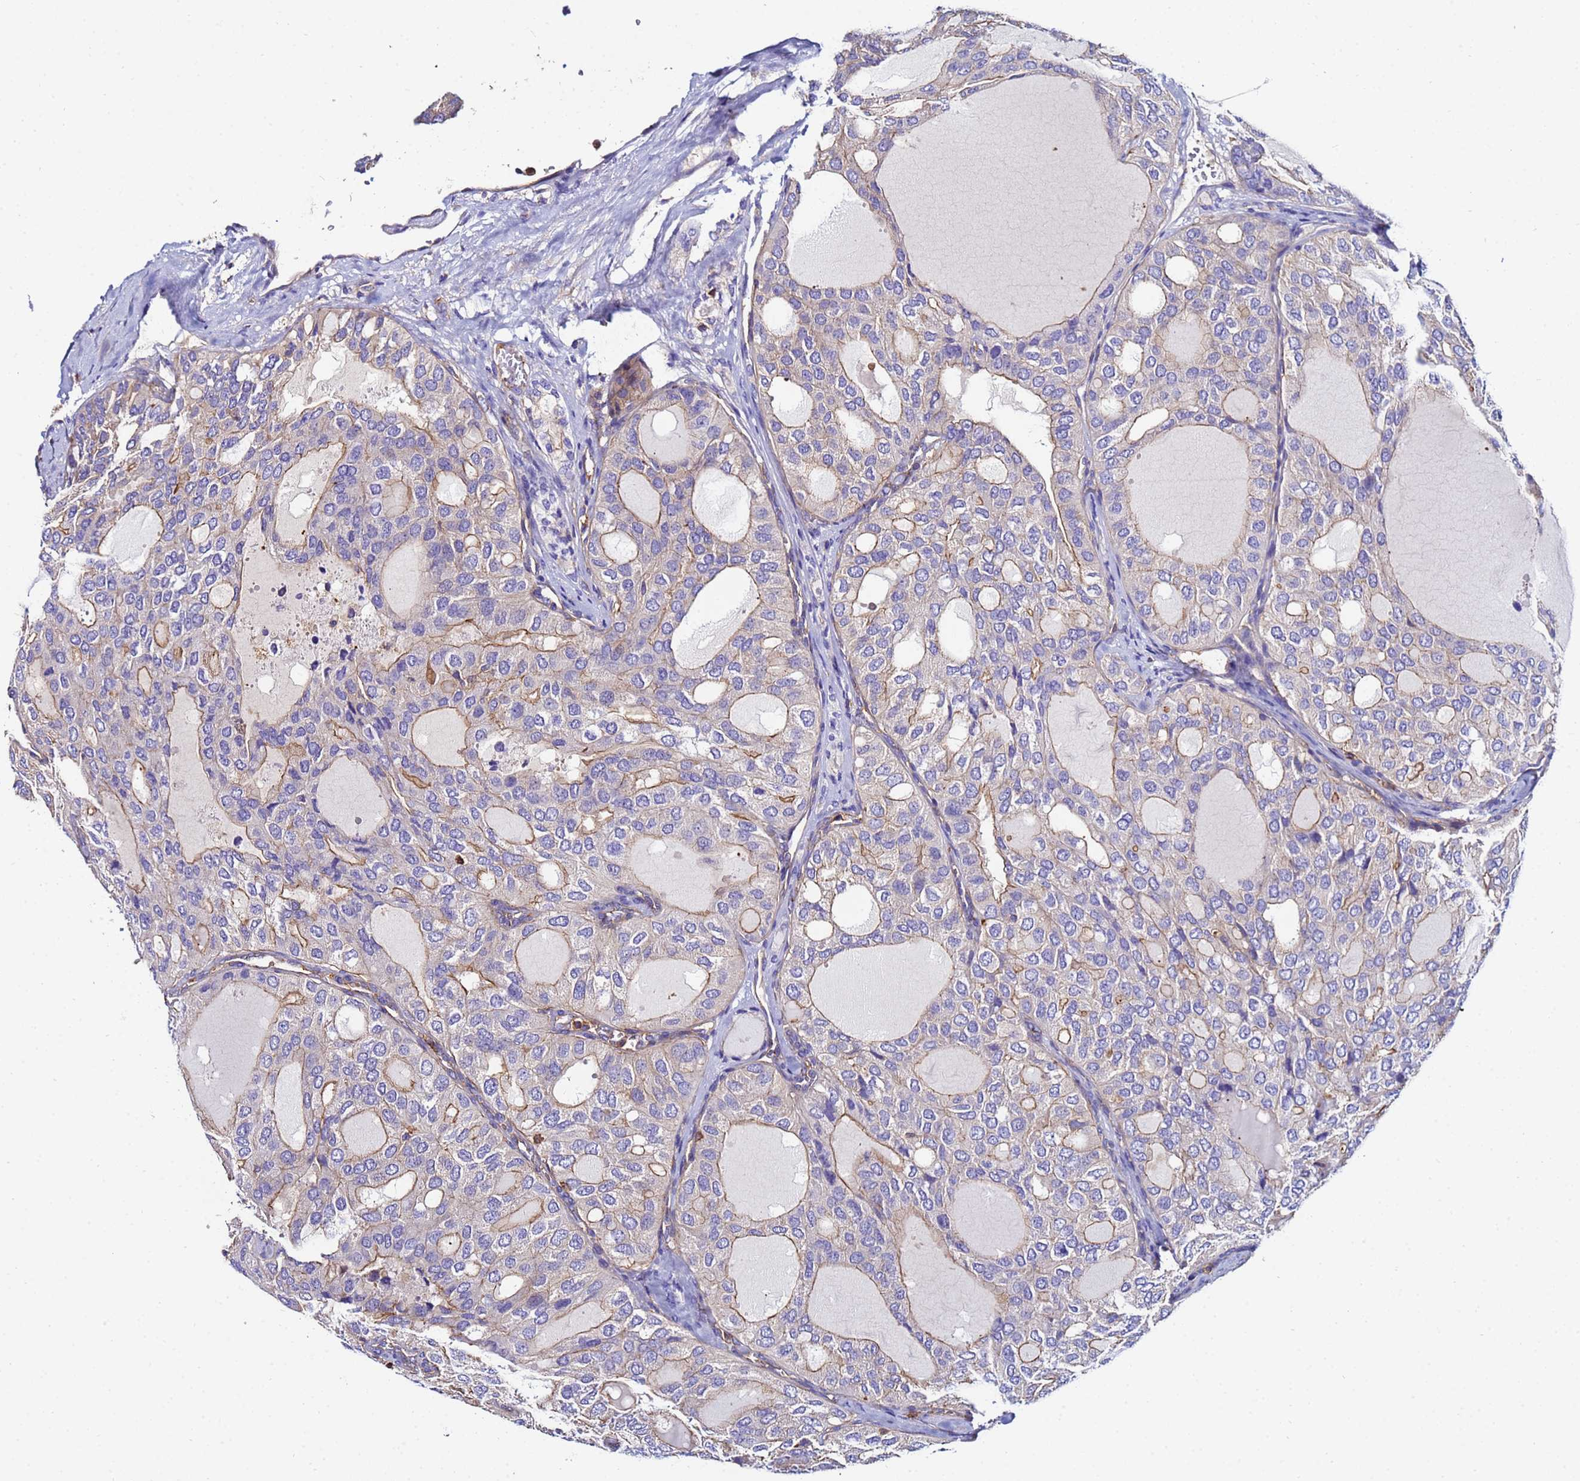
{"staining": {"intensity": "weak", "quantity": "25%-75%", "location": "cytoplasmic/membranous"}, "tissue": "thyroid cancer", "cell_type": "Tumor cells", "image_type": "cancer", "snomed": [{"axis": "morphology", "description": "Follicular adenoma carcinoma, NOS"}, {"axis": "topography", "description": "Thyroid gland"}], "caption": "This is an image of immunohistochemistry (IHC) staining of follicular adenoma carcinoma (thyroid), which shows weak staining in the cytoplasmic/membranous of tumor cells.", "gene": "POTEE", "patient": {"sex": "male", "age": 75}}